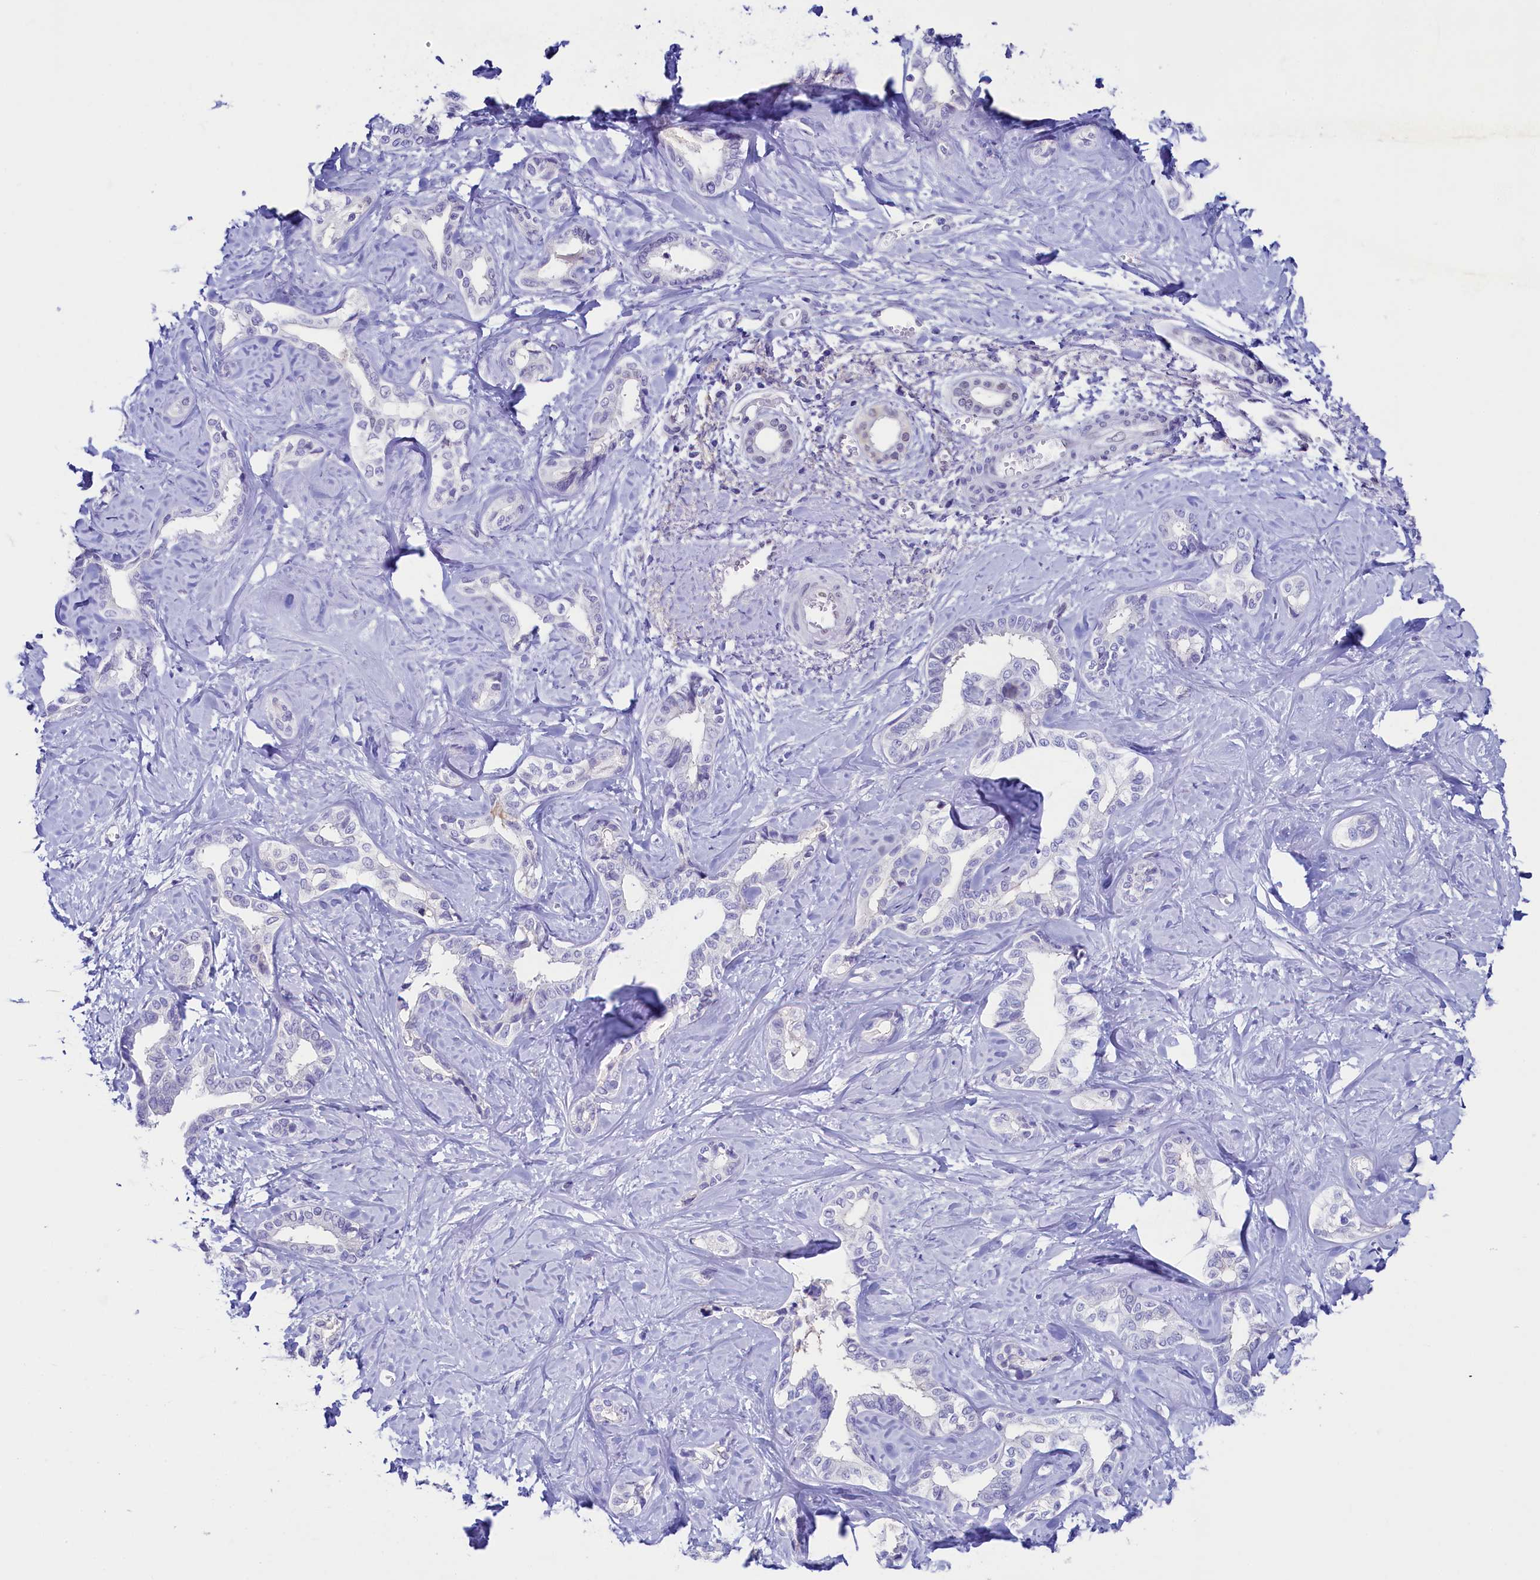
{"staining": {"intensity": "negative", "quantity": "none", "location": "none"}, "tissue": "liver cancer", "cell_type": "Tumor cells", "image_type": "cancer", "snomed": [{"axis": "morphology", "description": "Cholangiocarcinoma"}, {"axis": "topography", "description": "Liver"}], "caption": "Photomicrograph shows no significant protein staining in tumor cells of cholangiocarcinoma (liver).", "gene": "FLYWCH2", "patient": {"sex": "female", "age": 77}}